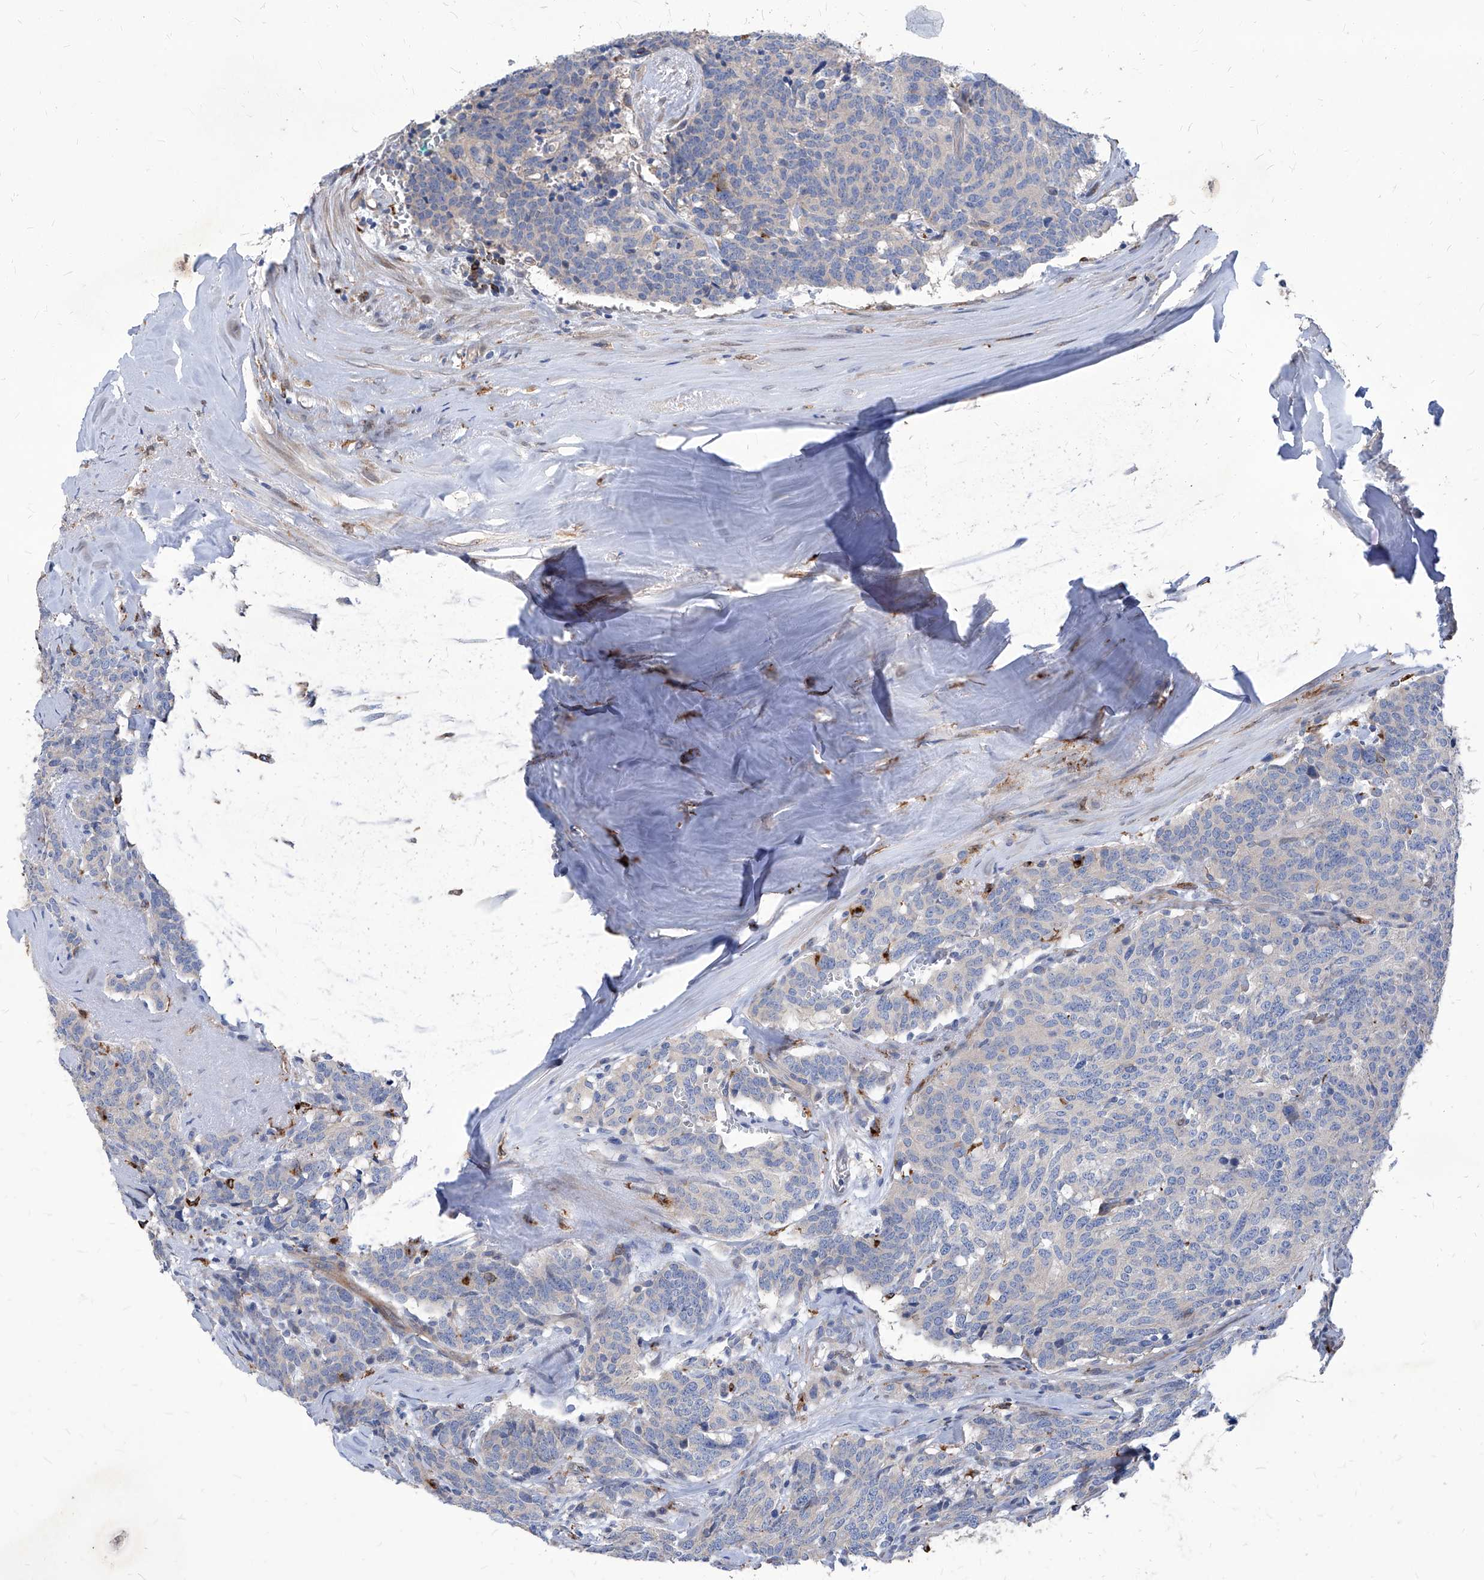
{"staining": {"intensity": "negative", "quantity": "none", "location": "none"}, "tissue": "carcinoid", "cell_type": "Tumor cells", "image_type": "cancer", "snomed": [{"axis": "morphology", "description": "Carcinoid, malignant, NOS"}, {"axis": "topography", "description": "Lung"}], "caption": "IHC histopathology image of human carcinoid (malignant) stained for a protein (brown), which reveals no expression in tumor cells.", "gene": "UBOX5", "patient": {"sex": "female", "age": 46}}